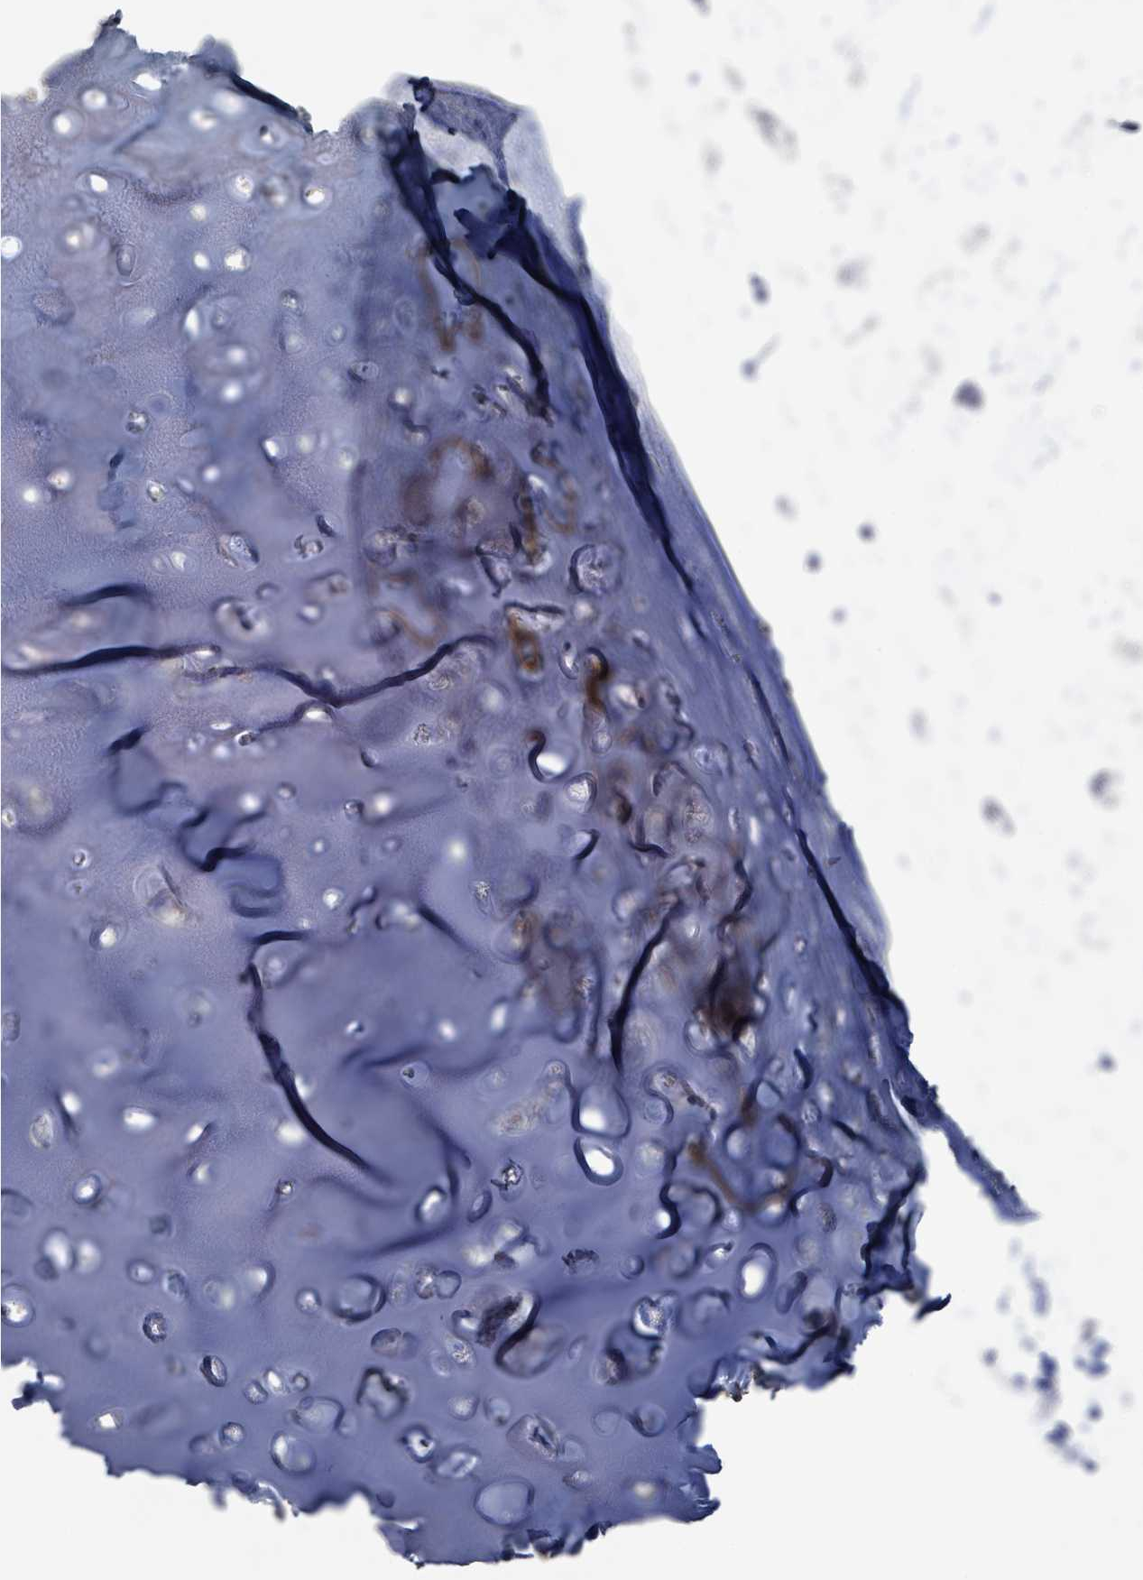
{"staining": {"intensity": "negative", "quantity": "none", "location": "none"}, "tissue": "soft tissue", "cell_type": "Chondrocytes", "image_type": "normal", "snomed": [{"axis": "morphology", "description": "Normal tissue, NOS"}, {"axis": "topography", "description": "Lymph node"}, {"axis": "topography", "description": "Cartilage tissue"}, {"axis": "topography", "description": "Bronchus"}], "caption": "The IHC micrograph has no significant positivity in chondrocytes of soft tissue.", "gene": "KANK3", "patient": {"sex": "female", "age": 70}}